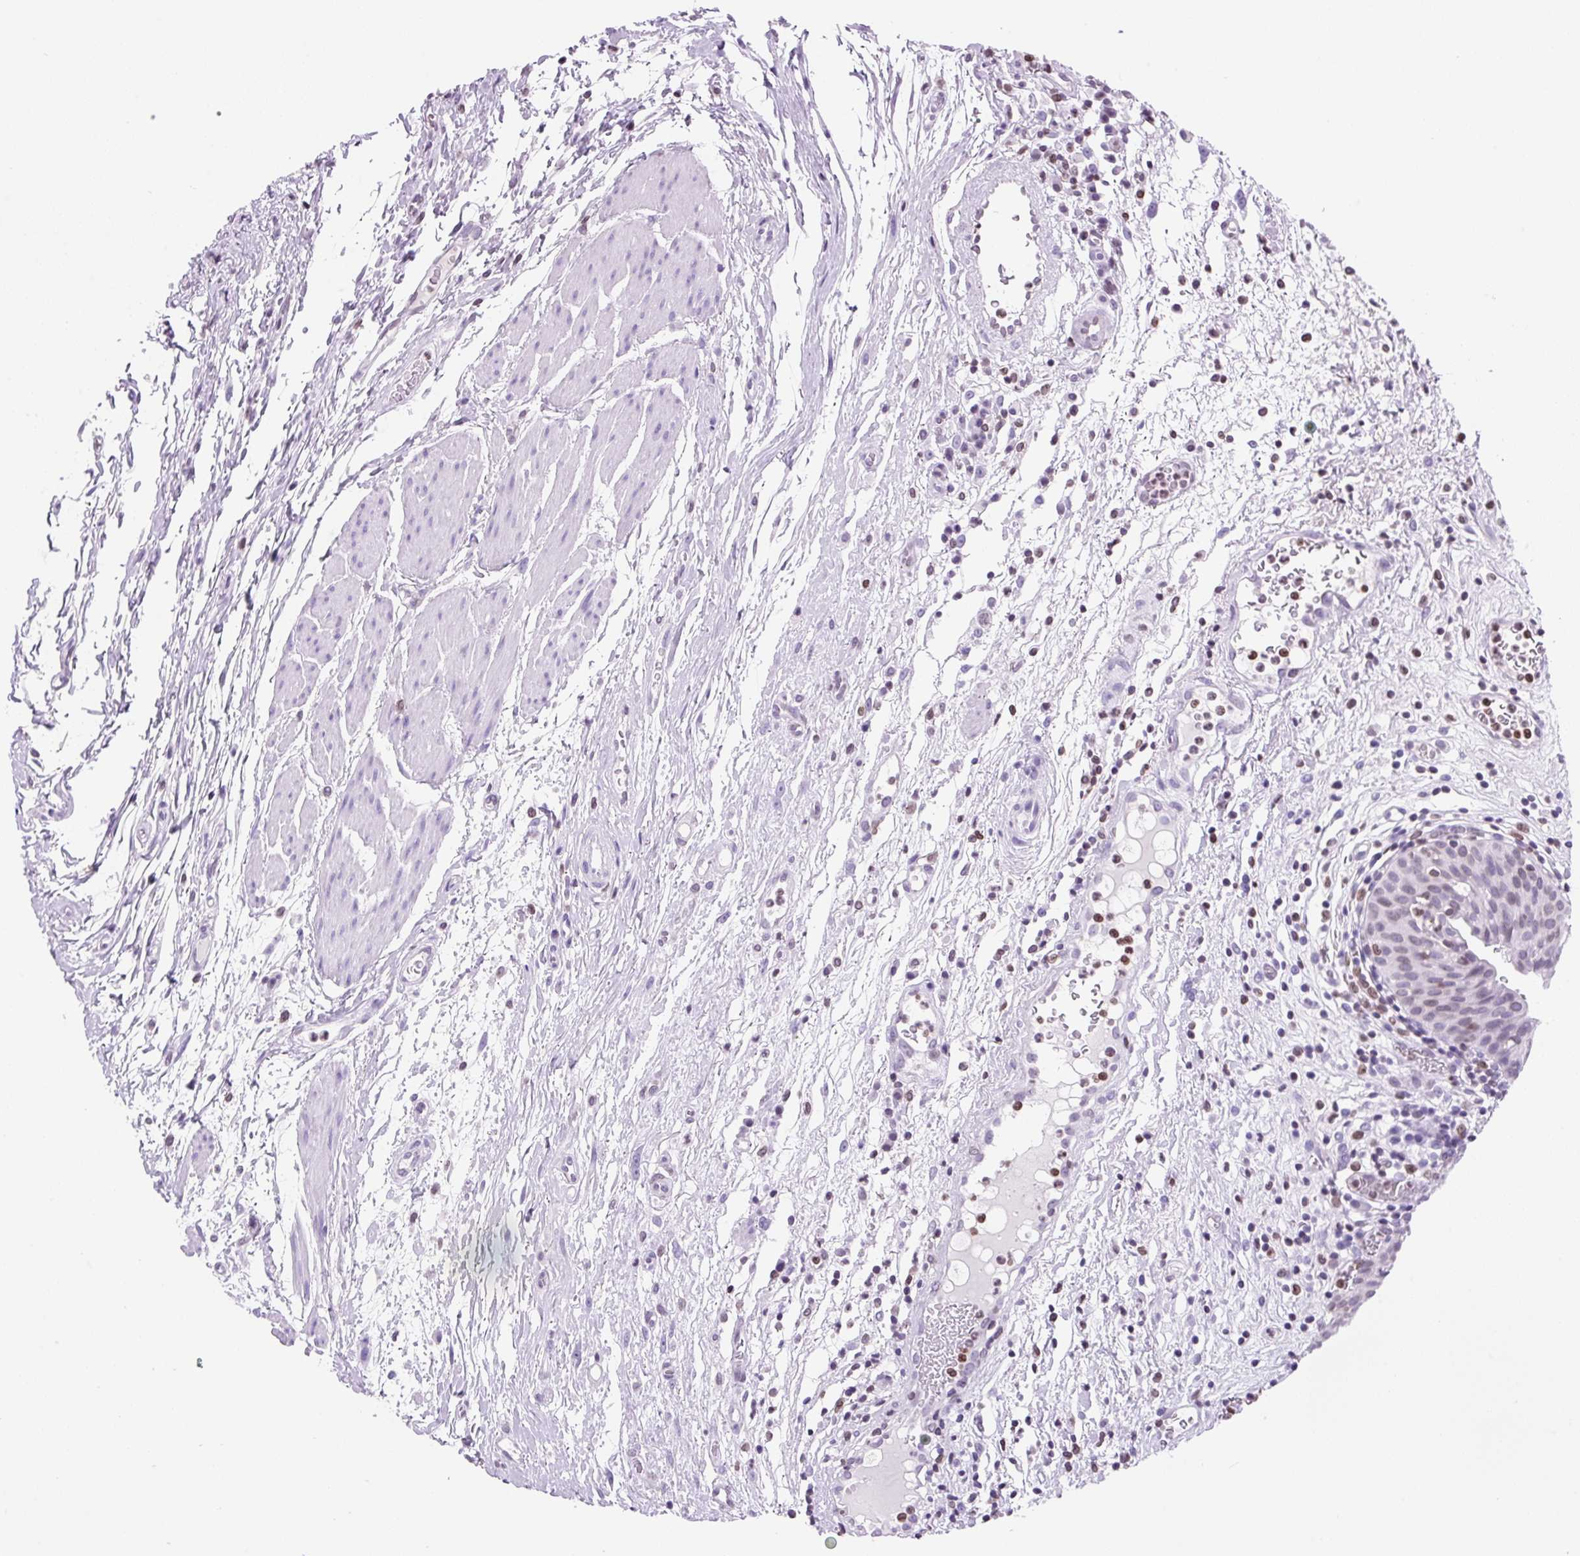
{"staining": {"intensity": "moderate", "quantity": "25%-75%", "location": "cytoplasmic/membranous,nuclear"}, "tissue": "urinary bladder", "cell_type": "Urothelial cells", "image_type": "normal", "snomed": [{"axis": "morphology", "description": "Normal tissue, NOS"}, {"axis": "morphology", "description": "Inflammation, NOS"}, {"axis": "topography", "description": "Urinary bladder"}], "caption": "Immunohistochemistry (DAB) staining of unremarkable human urinary bladder displays moderate cytoplasmic/membranous,nuclear protein positivity in about 25%-75% of urothelial cells. Ihc stains the protein of interest in brown and the nuclei are stained blue.", "gene": "VPREB1", "patient": {"sex": "male", "age": 57}}